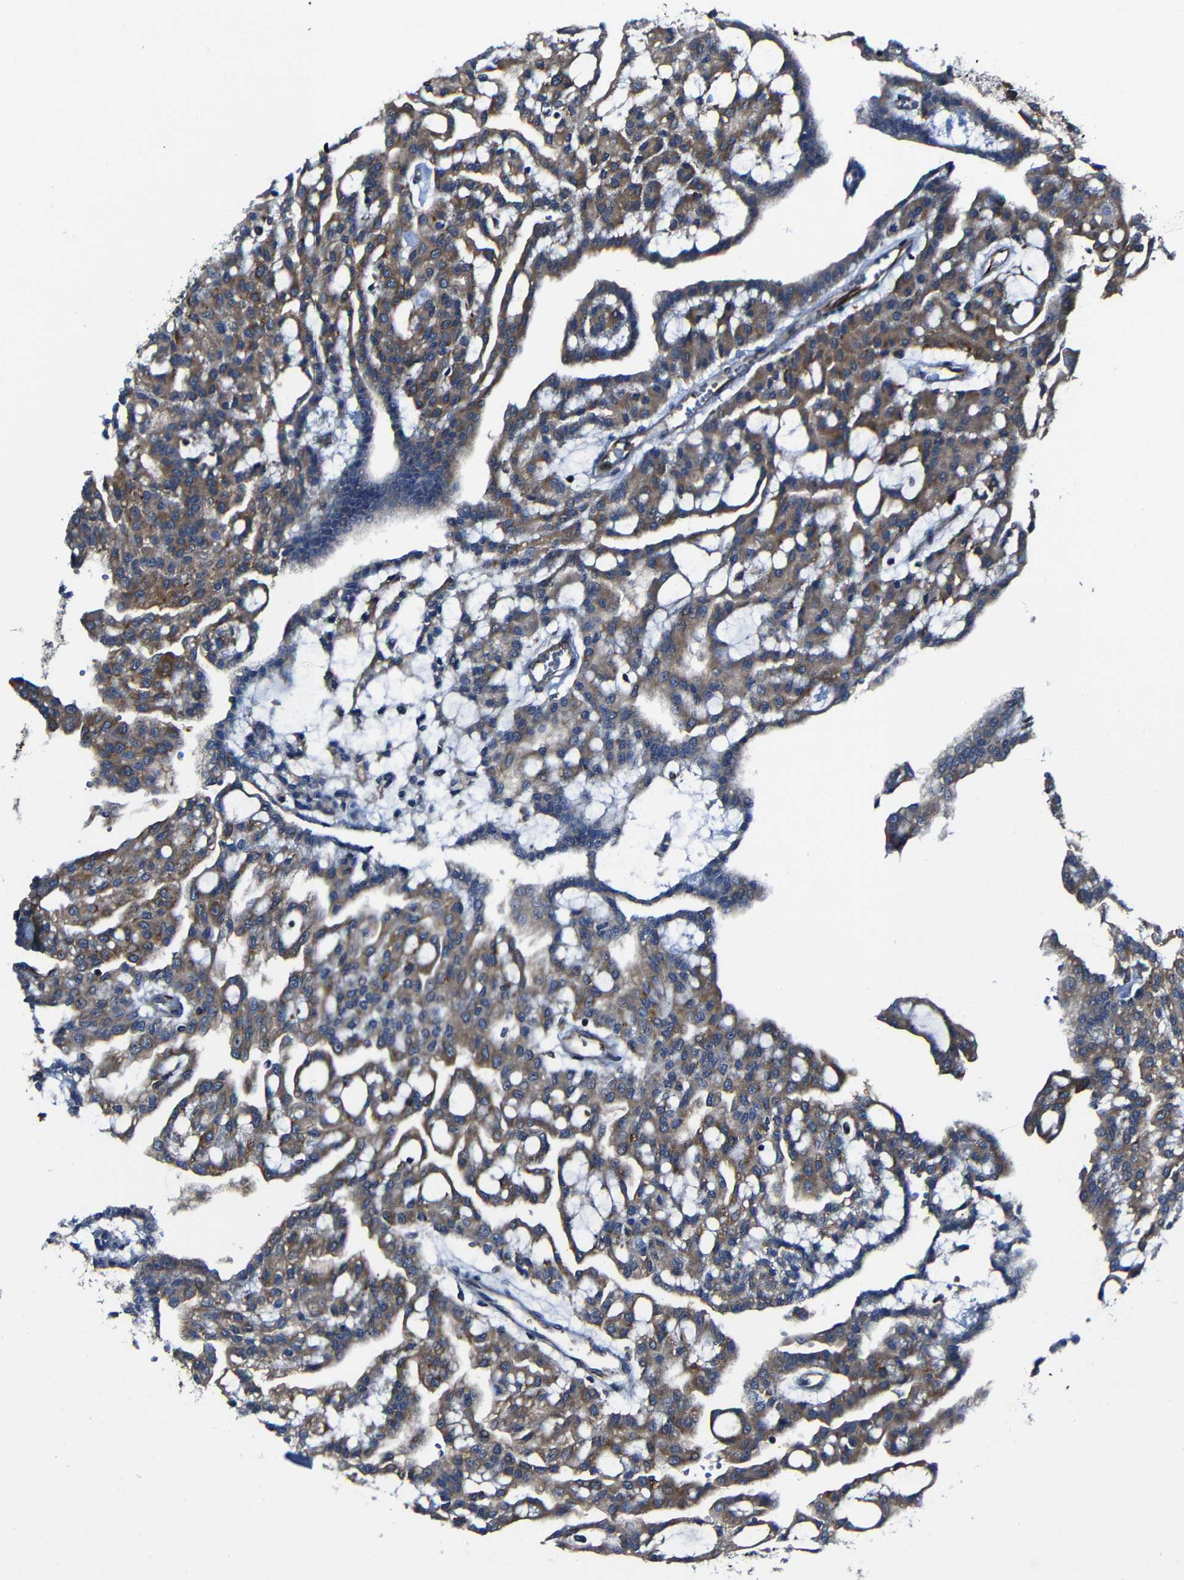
{"staining": {"intensity": "moderate", "quantity": ">75%", "location": "cytoplasmic/membranous"}, "tissue": "renal cancer", "cell_type": "Tumor cells", "image_type": "cancer", "snomed": [{"axis": "morphology", "description": "Adenocarcinoma, NOS"}, {"axis": "topography", "description": "Kidney"}], "caption": "This photomicrograph exhibits immunohistochemistry (IHC) staining of human renal cancer (adenocarcinoma), with medium moderate cytoplasmic/membranous expression in approximately >75% of tumor cells.", "gene": "KIAA0513", "patient": {"sex": "male", "age": 63}}